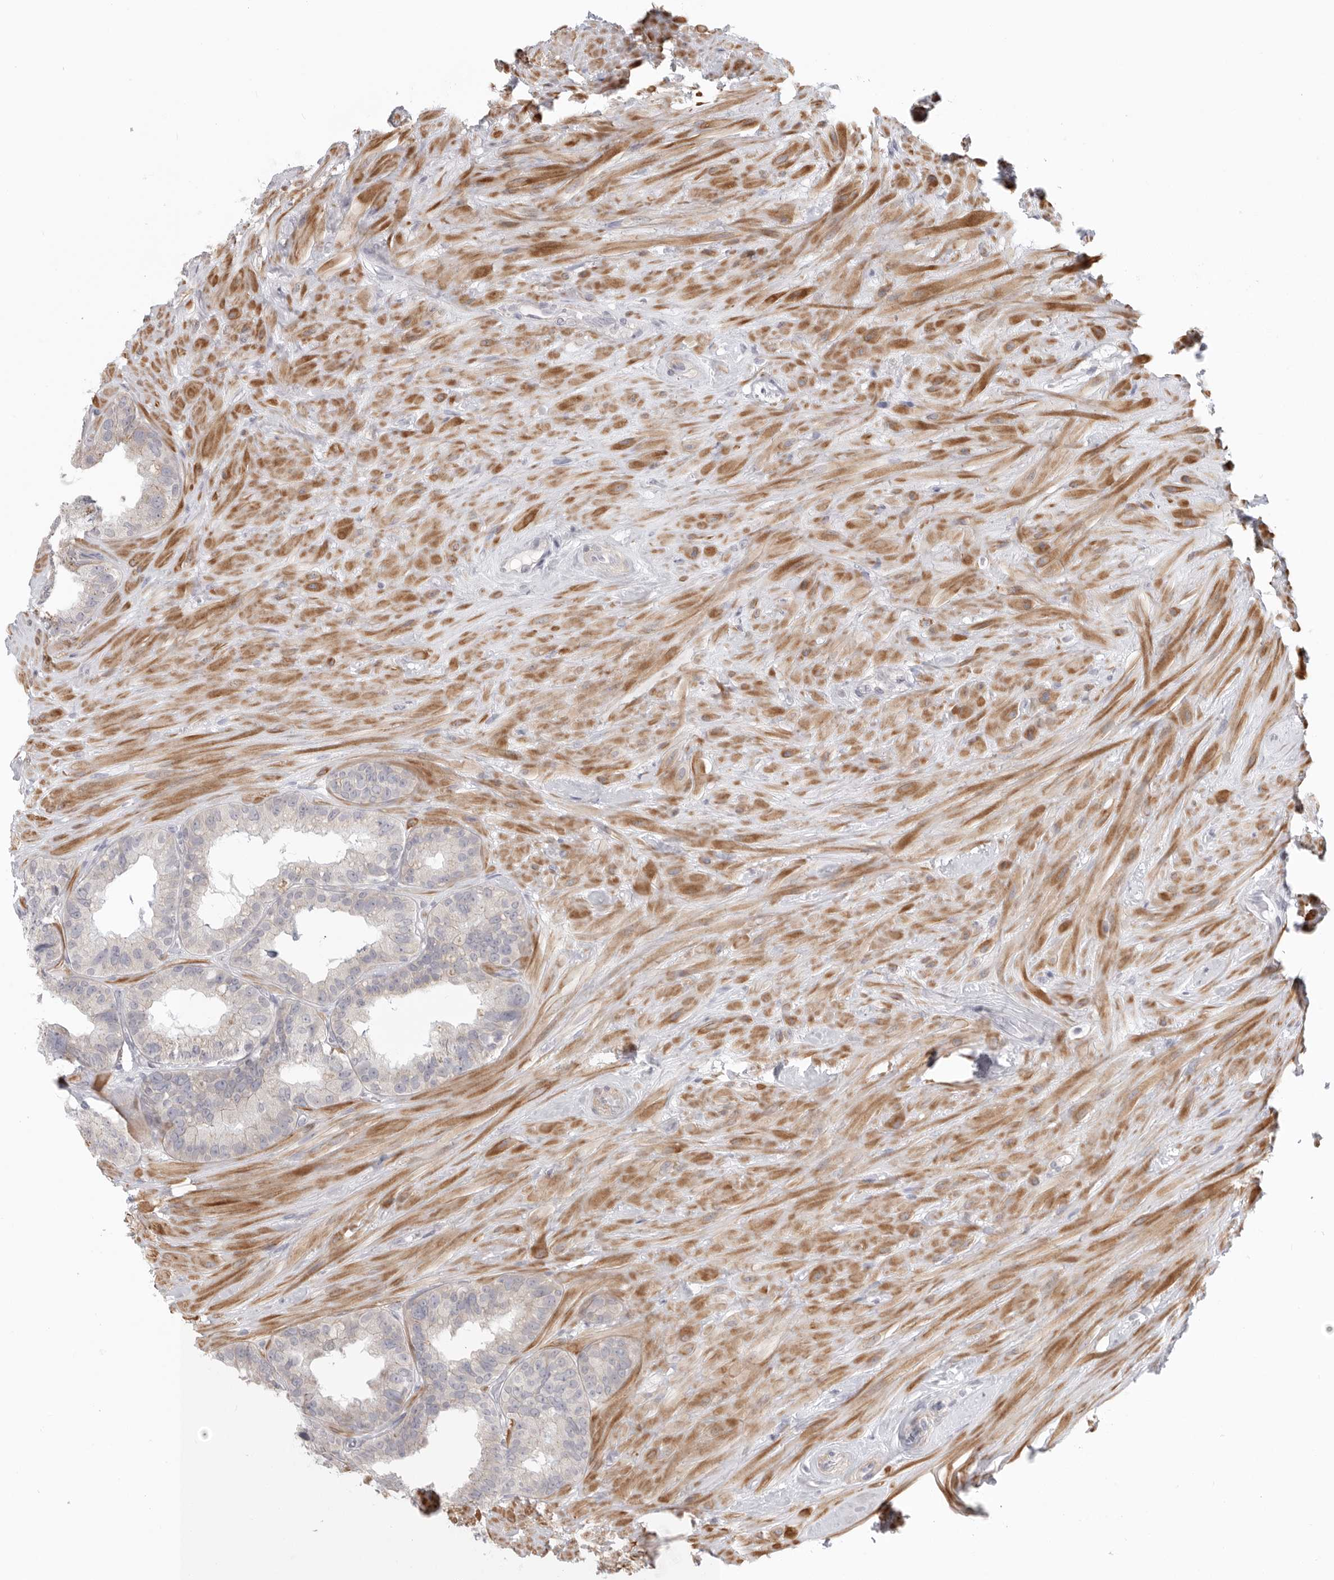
{"staining": {"intensity": "weak", "quantity": "<25%", "location": "cytoplasmic/membranous"}, "tissue": "seminal vesicle", "cell_type": "Glandular cells", "image_type": "normal", "snomed": [{"axis": "morphology", "description": "Normal tissue, NOS"}, {"axis": "topography", "description": "Seminal veicle"}], "caption": "Glandular cells are negative for protein expression in benign human seminal vesicle. (DAB (3,3'-diaminobenzidine) immunohistochemistry with hematoxylin counter stain).", "gene": "STAB2", "patient": {"sex": "male", "age": 80}}